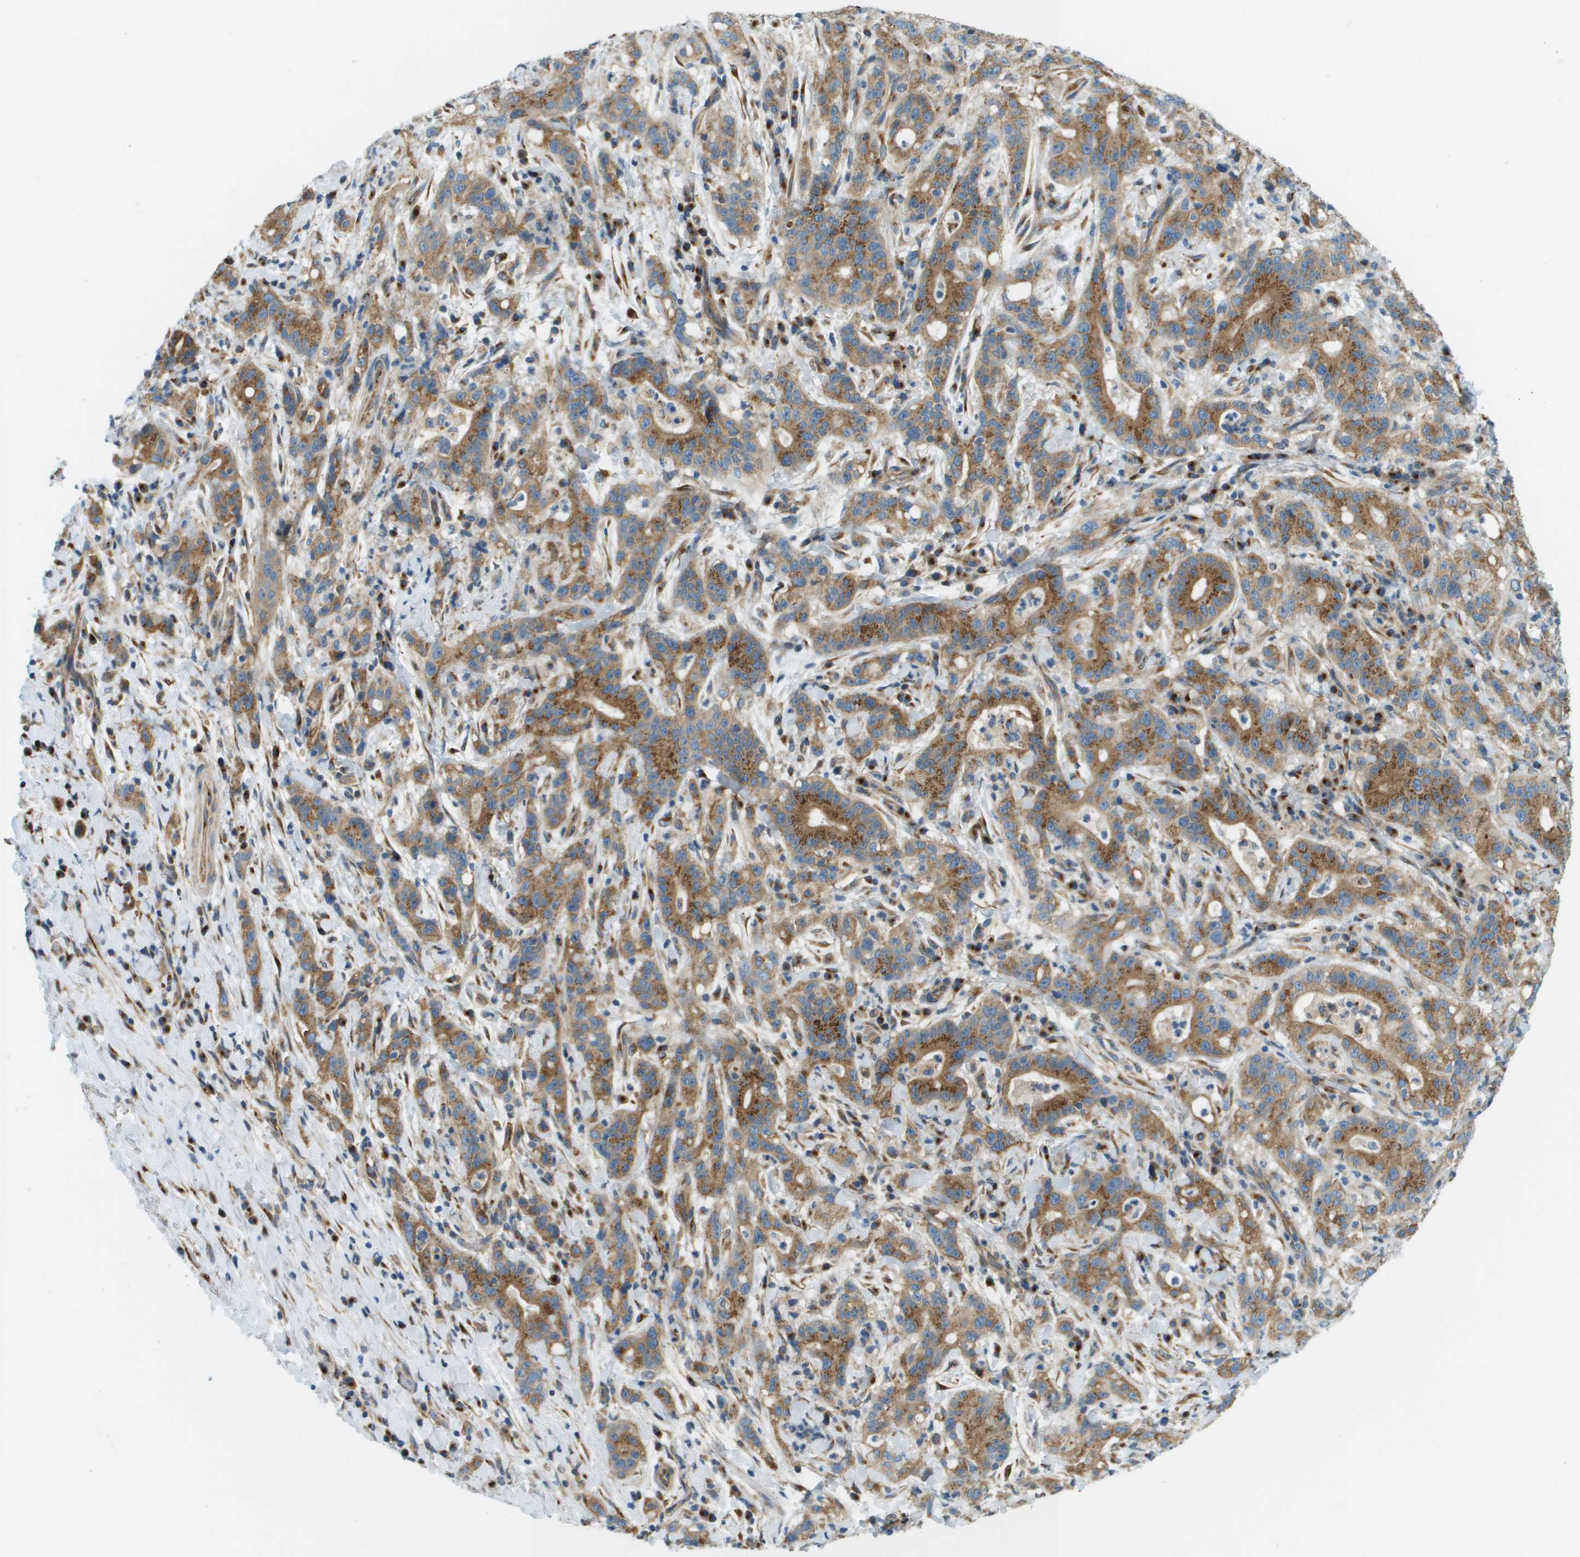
{"staining": {"intensity": "moderate", "quantity": ">75%", "location": "cytoplasmic/membranous"}, "tissue": "liver cancer", "cell_type": "Tumor cells", "image_type": "cancer", "snomed": [{"axis": "morphology", "description": "Cholangiocarcinoma"}, {"axis": "topography", "description": "Liver"}], "caption": "Liver cancer was stained to show a protein in brown. There is medium levels of moderate cytoplasmic/membranous positivity in about >75% of tumor cells. The protein is shown in brown color, while the nuclei are stained blue.", "gene": "ACBD3", "patient": {"sex": "female", "age": 38}}